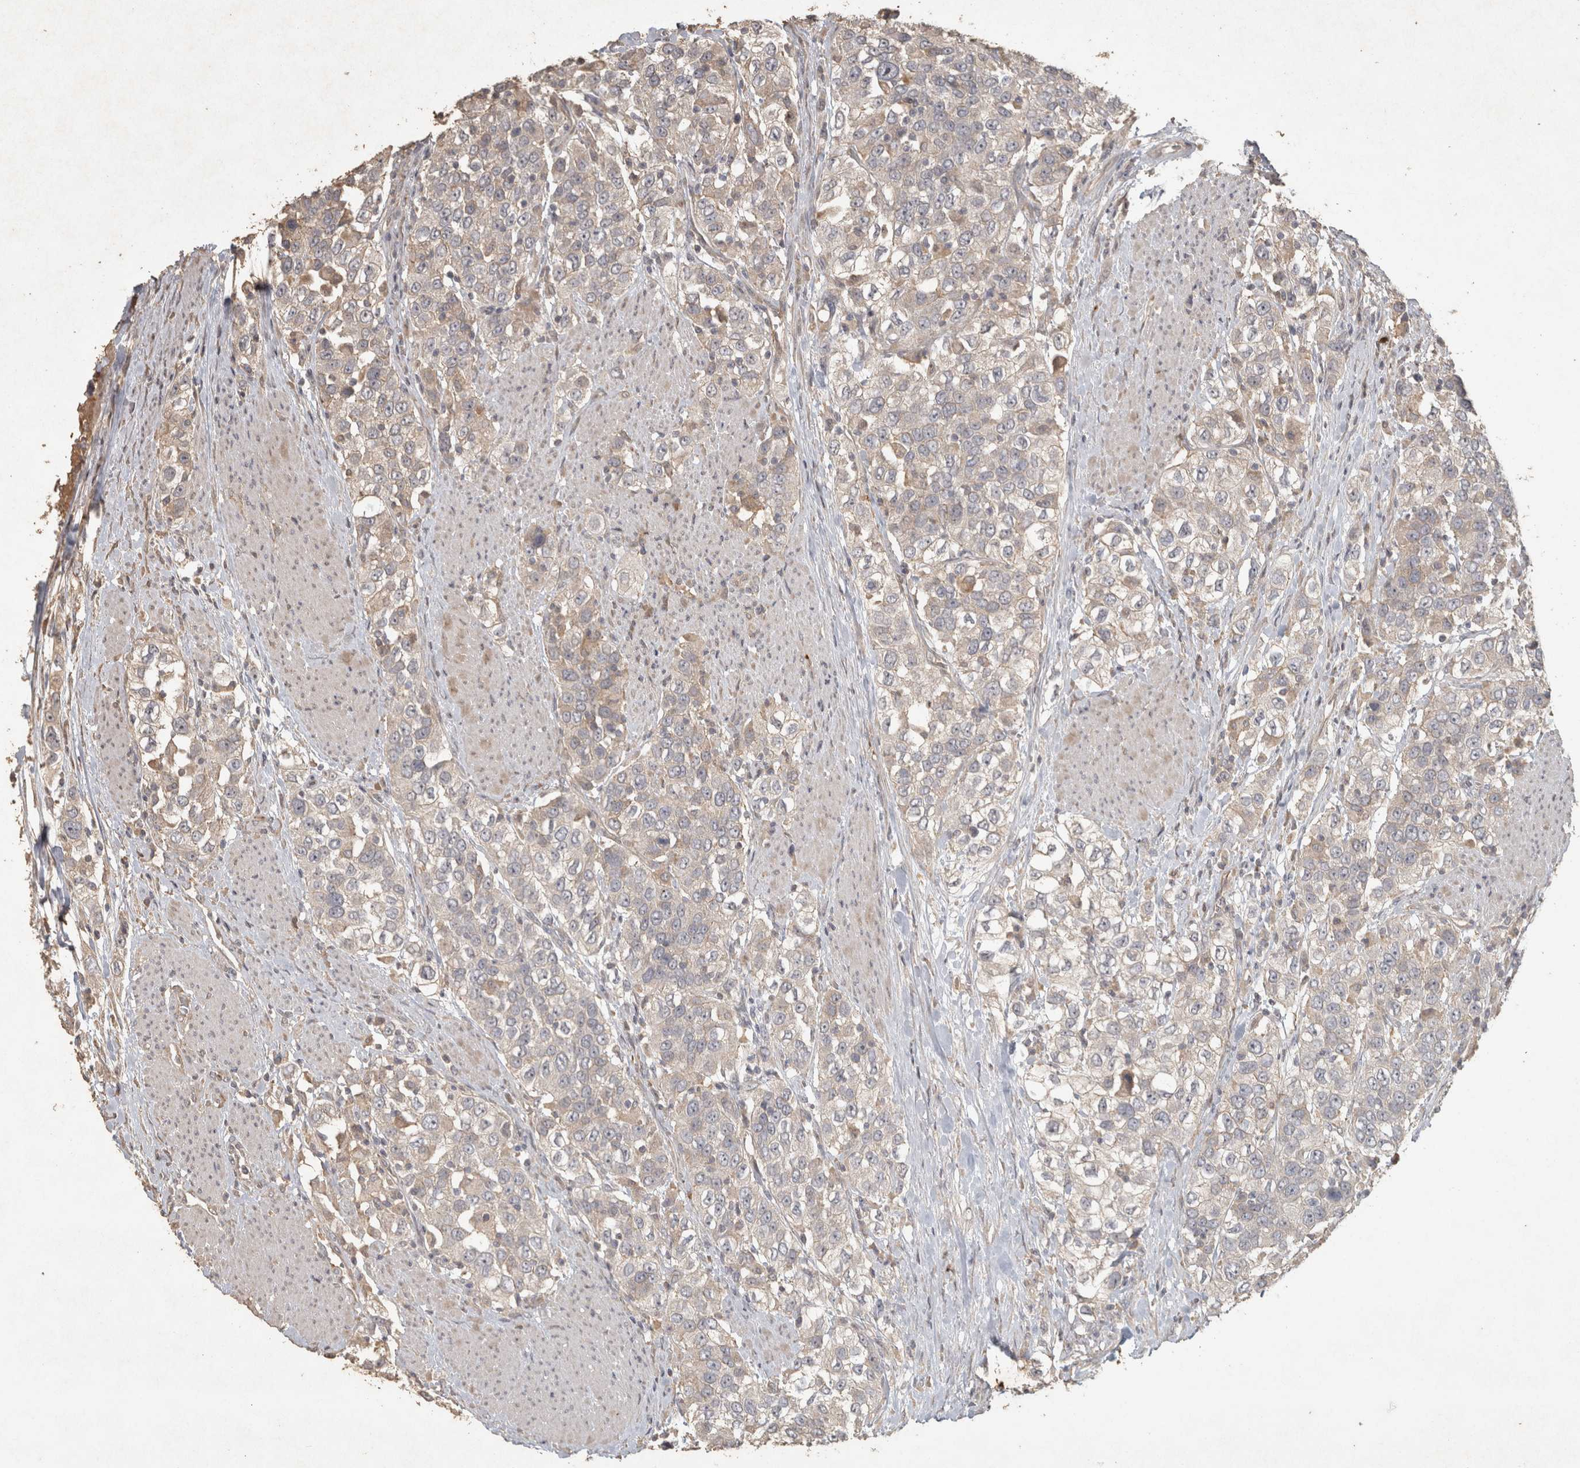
{"staining": {"intensity": "weak", "quantity": "<25%", "location": "cytoplasmic/membranous"}, "tissue": "urothelial cancer", "cell_type": "Tumor cells", "image_type": "cancer", "snomed": [{"axis": "morphology", "description": "Urothelial carcinoma, High grade"}, {"axis": "topography", "description": "Urinary bladder"}], "caption": "The image displays no significant positivity in tumor cells of urothelial carcinoma (high-grade).", "gene": "OSTN", "patient": {"sex": "female", "age": 80}}